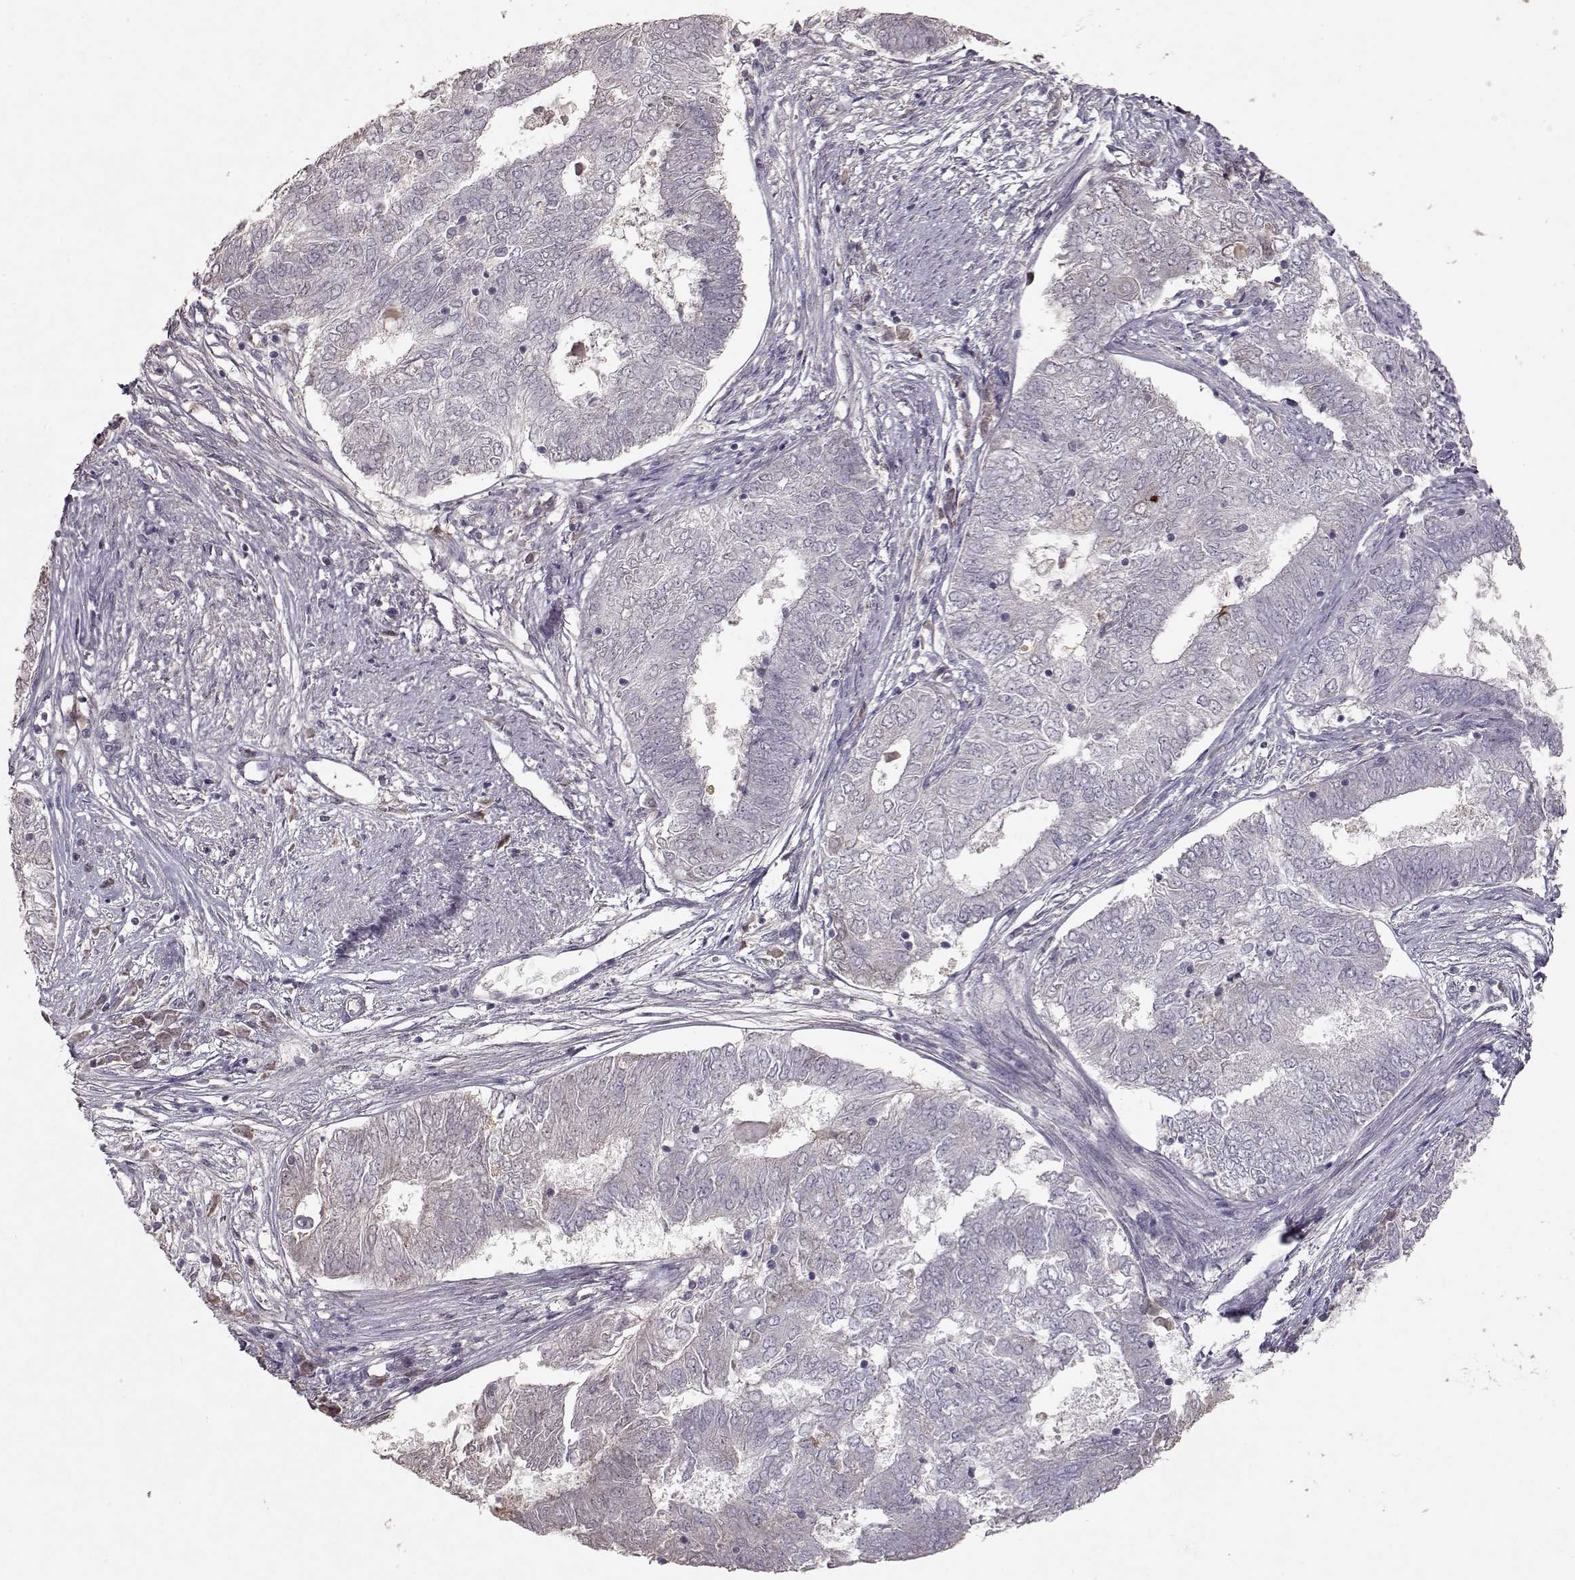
{"staining": {"intensity": "negative", "quantity": "none", "location": "none"}, "tissue": "endometrial cancer", "cell_type": "Tumor cells", "image_type": "cancer", "snomed": [{"axis": "morphology", "description": "Adenocarcinoma, NOS"}, {"axis": "topography", "description": "Endometrium"}], "caption": "Immunohistochemistry (IHC) of human adenocarcinoma (endometrial) shows no expression in tumor cells.", "gene": "PMCH", "patient": {"sex": "female", "age": 62}}